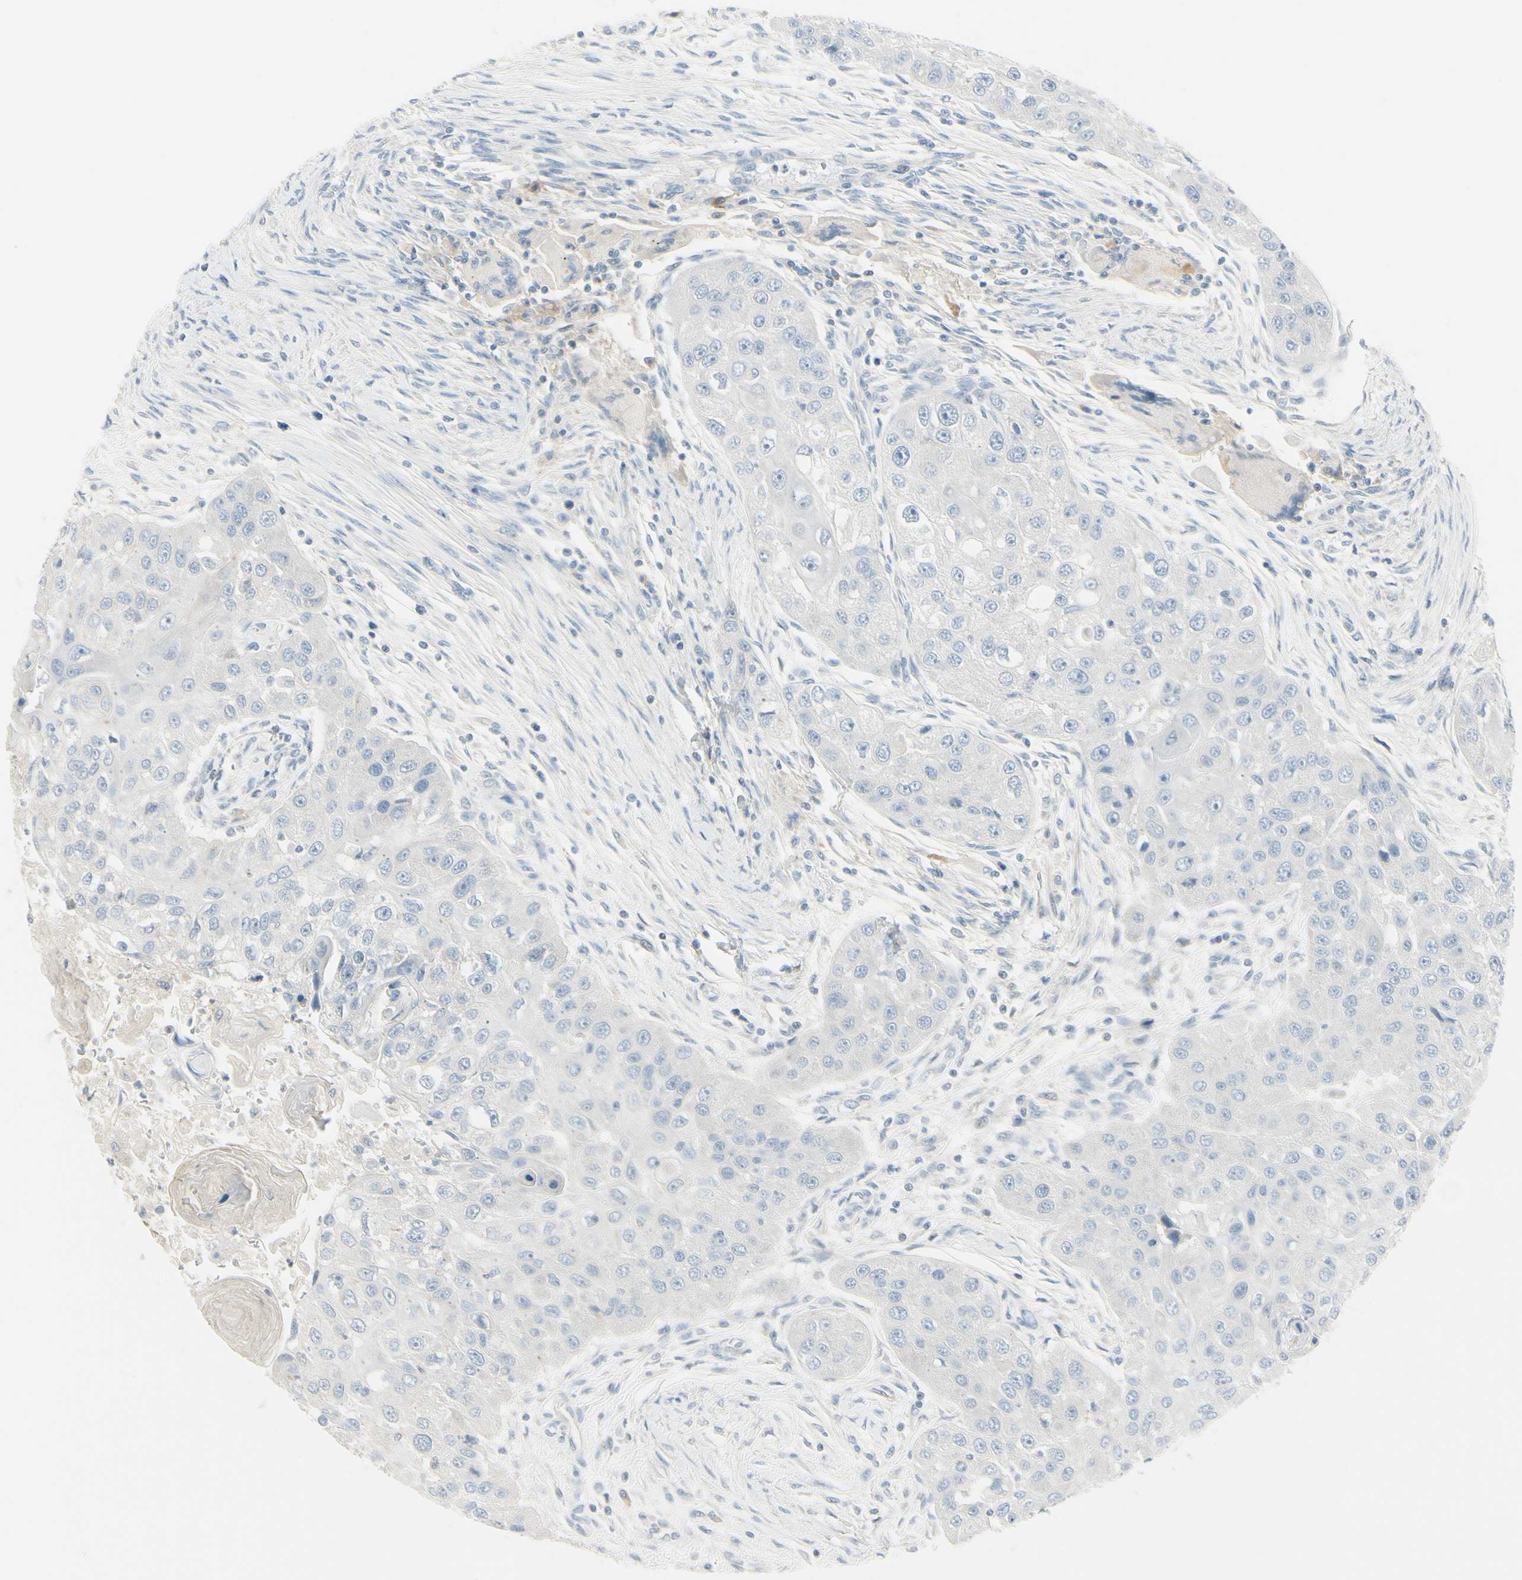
{"staining": {"intensity": "negative", "quantity": "none", "location": "none"}, "tissue": "head and neck cancer", "cell_type": "Tumor cells", "image_type": "cancer", "snomed": [{"axis": "morphology", "description": "Normal tissue, NOS"}, {"axis": "morphology", "description": "Squamous cell carcinoma, NOS"}, {"axis": "topography", "description": "Skeletal muscle"}, {"axis": "topography", "description": "Head-Neck"}], "caption": "A high-resolution micrograph shows IHC staining of squamous cell carcinoma (head and neck), which exhibits no significant expression in tumor cells.", "gene": "ASB9", "patient": {"sex": "male", "age": 51}}